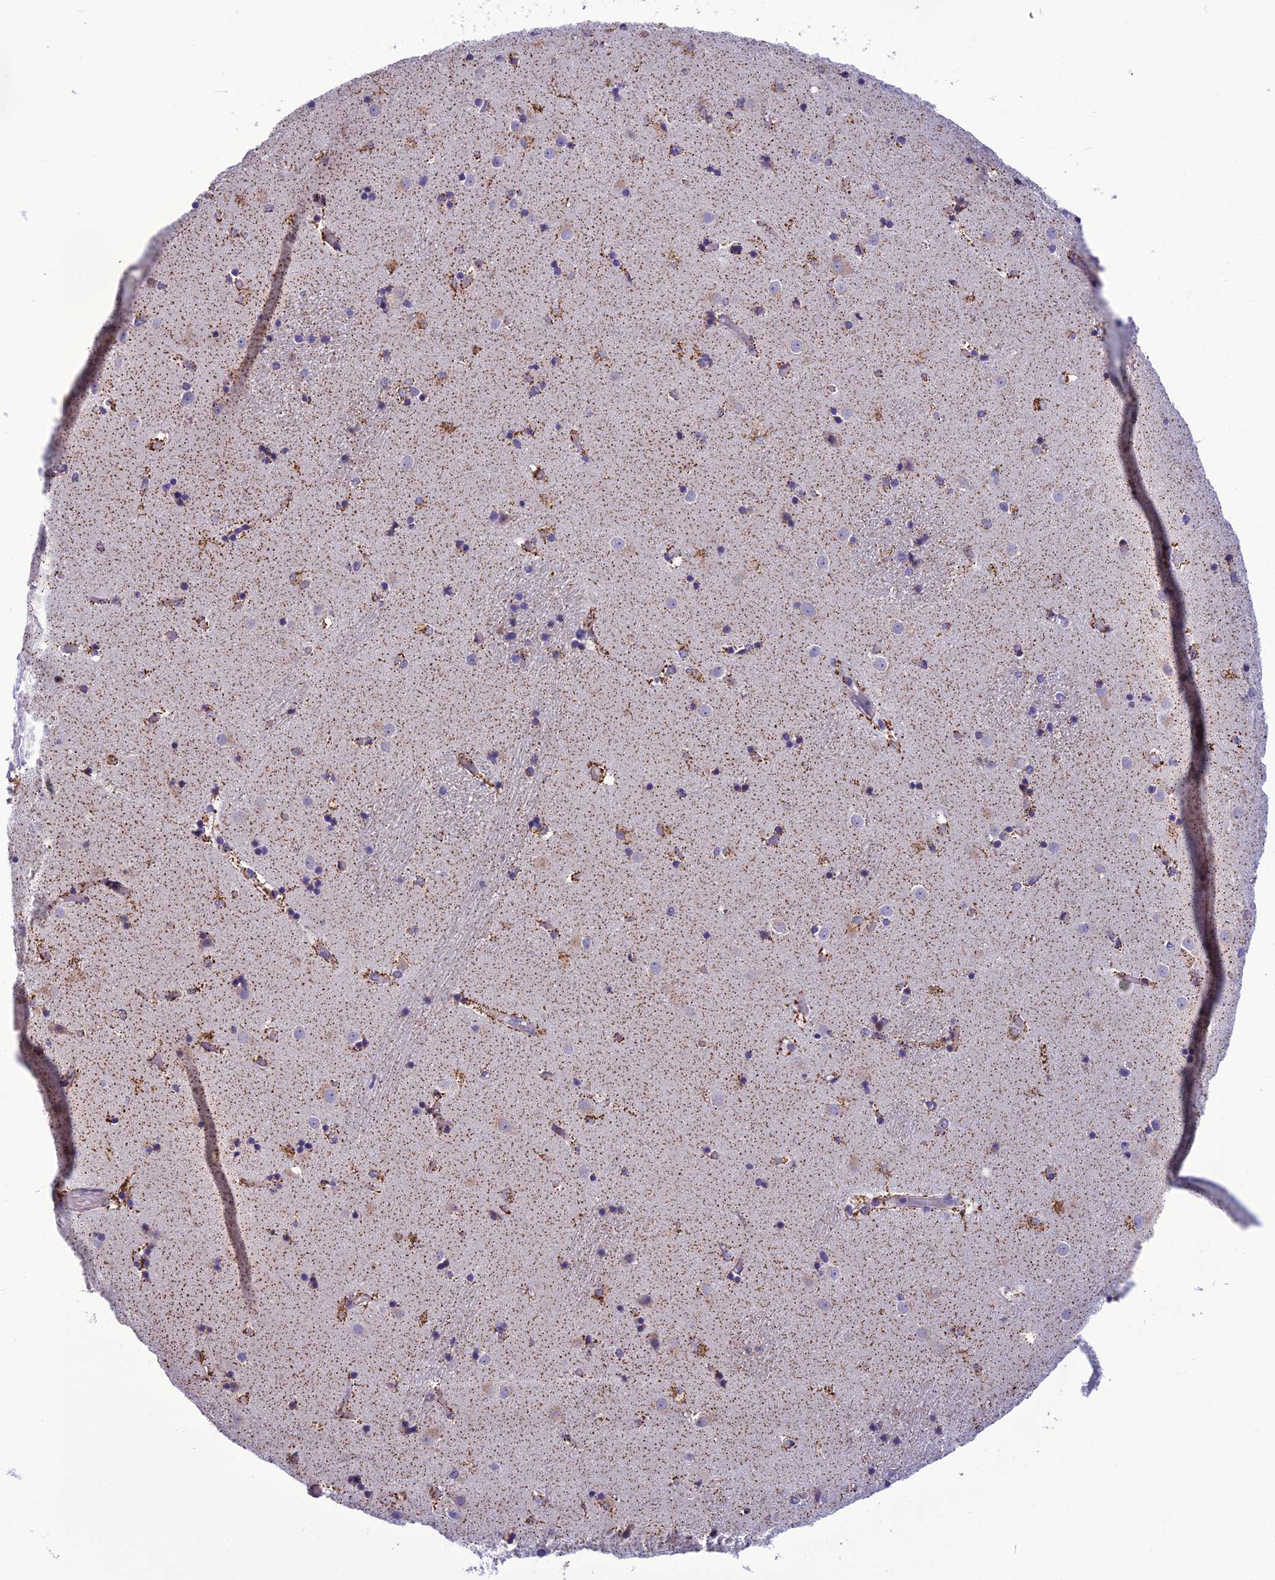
{"staining": {"intensity": "moderate", "quantity": "<25%", "location": "cytoplasmic/membranous"}, "tissue": "caudate", "cell_type": "Glial cells", "image_type": "normal", "snomed": [{"axis": "morphology", "description": "Normal tissue, NOS"}, {"axis": "topography", "description": "Lateral ventricle wall"}], "caption": "Unremarkable caudate exhibits moderate cytoplasmic/membranous expression in approximately <25% of glial cells.", "gene": "PSMF1", "patient": {"sex": "female", "age": 52}}